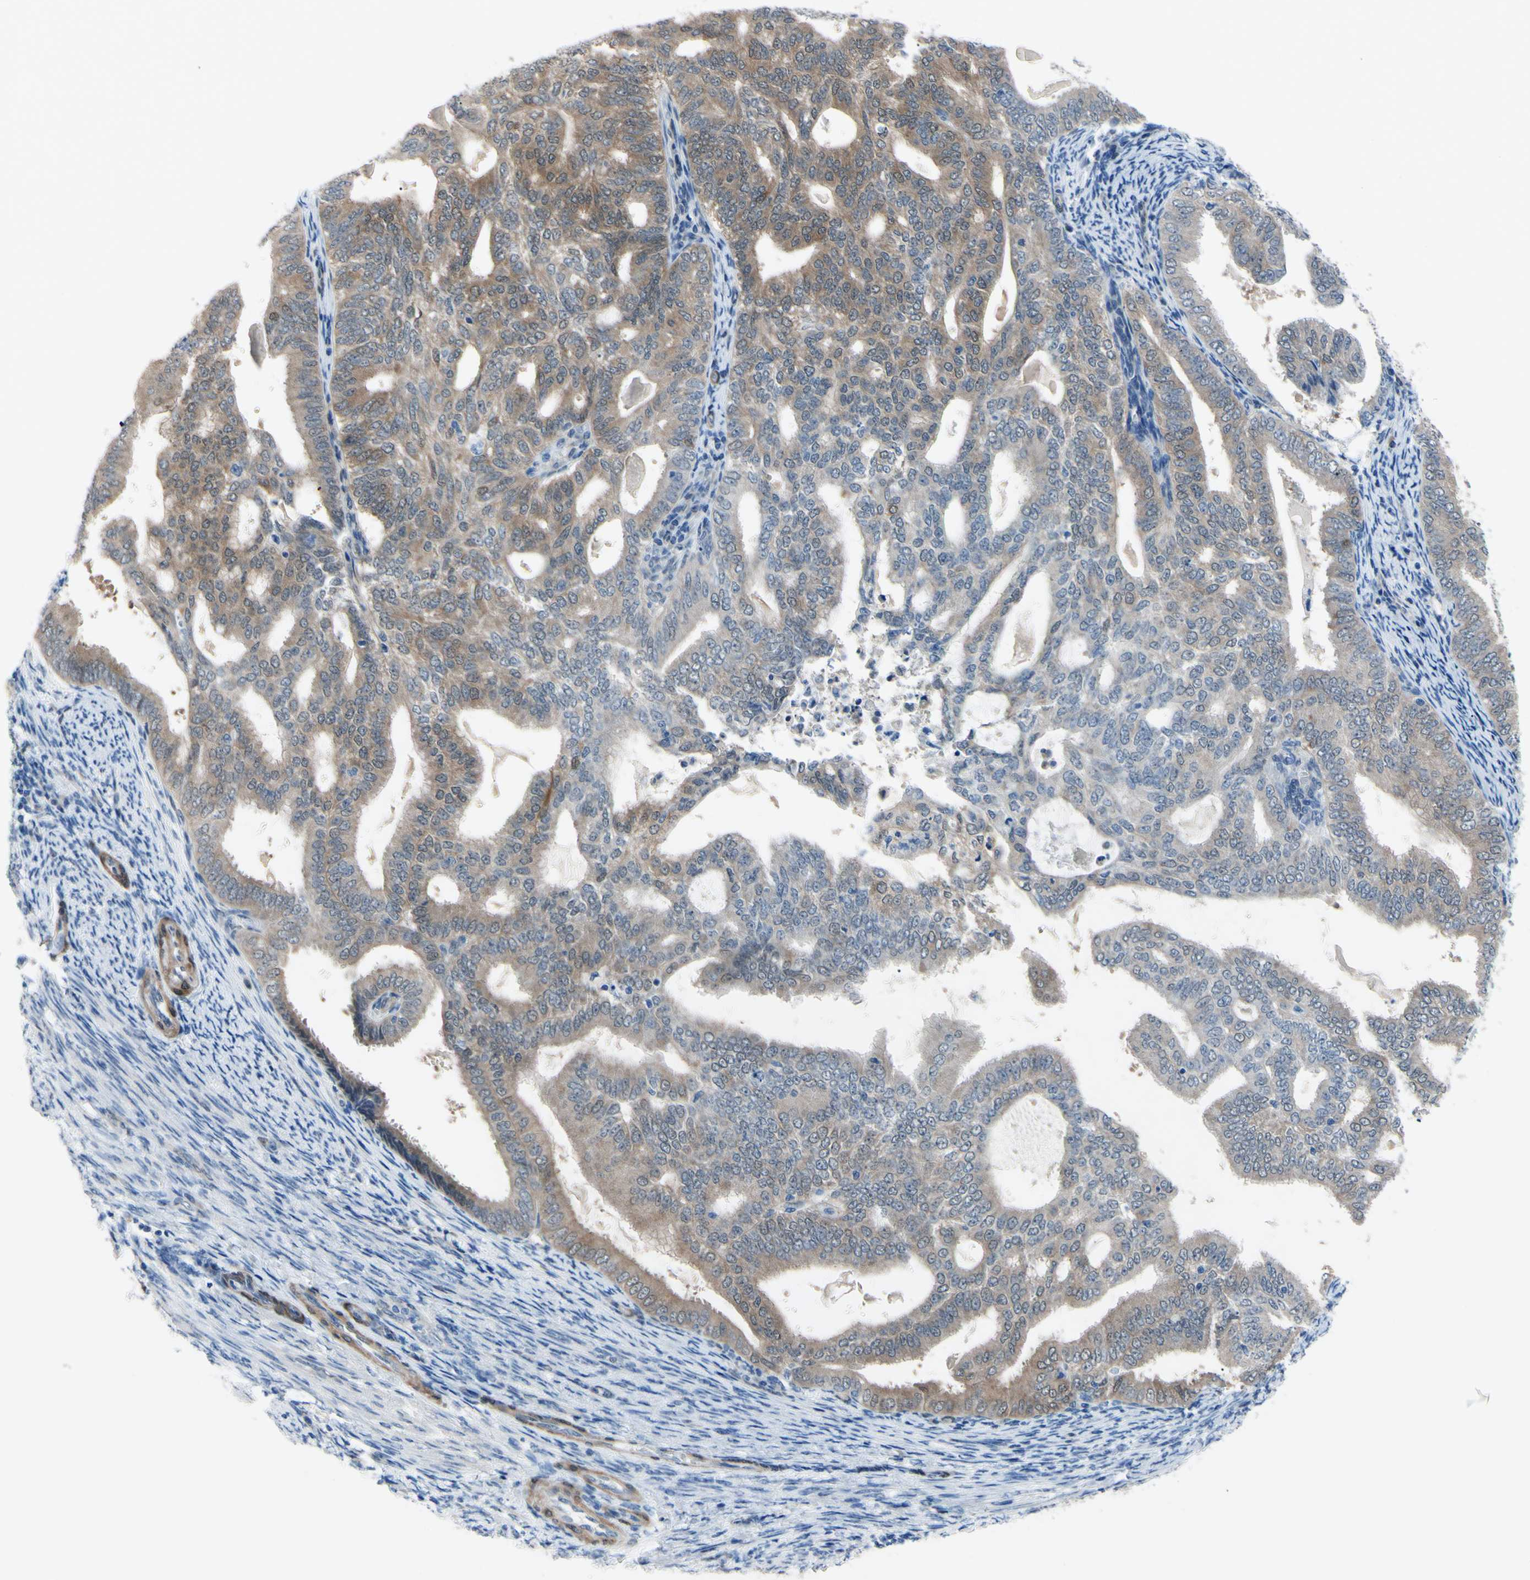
{"staining": {"intensity": "moderate", "quantity": "25%-75%", "location": "cytoplasmic/membranous"}, "tissue": "endometrial cancer", "cell_type": "Tumor cells", "image_type": "cancer", "snomed": [{"axis": "morphology", "description": "Adenocarcinoma, NOS"}, {"axis": "topography", "description": "Endometrium"}], "caption": "This is an image of IHC staining of endometrial adenocarcinoma, which shows moderate positivity in the cytoplasmic/membranous of tumor cells.", "gene": "NOL3", "patient": {"sex": "female", "age": 58}}